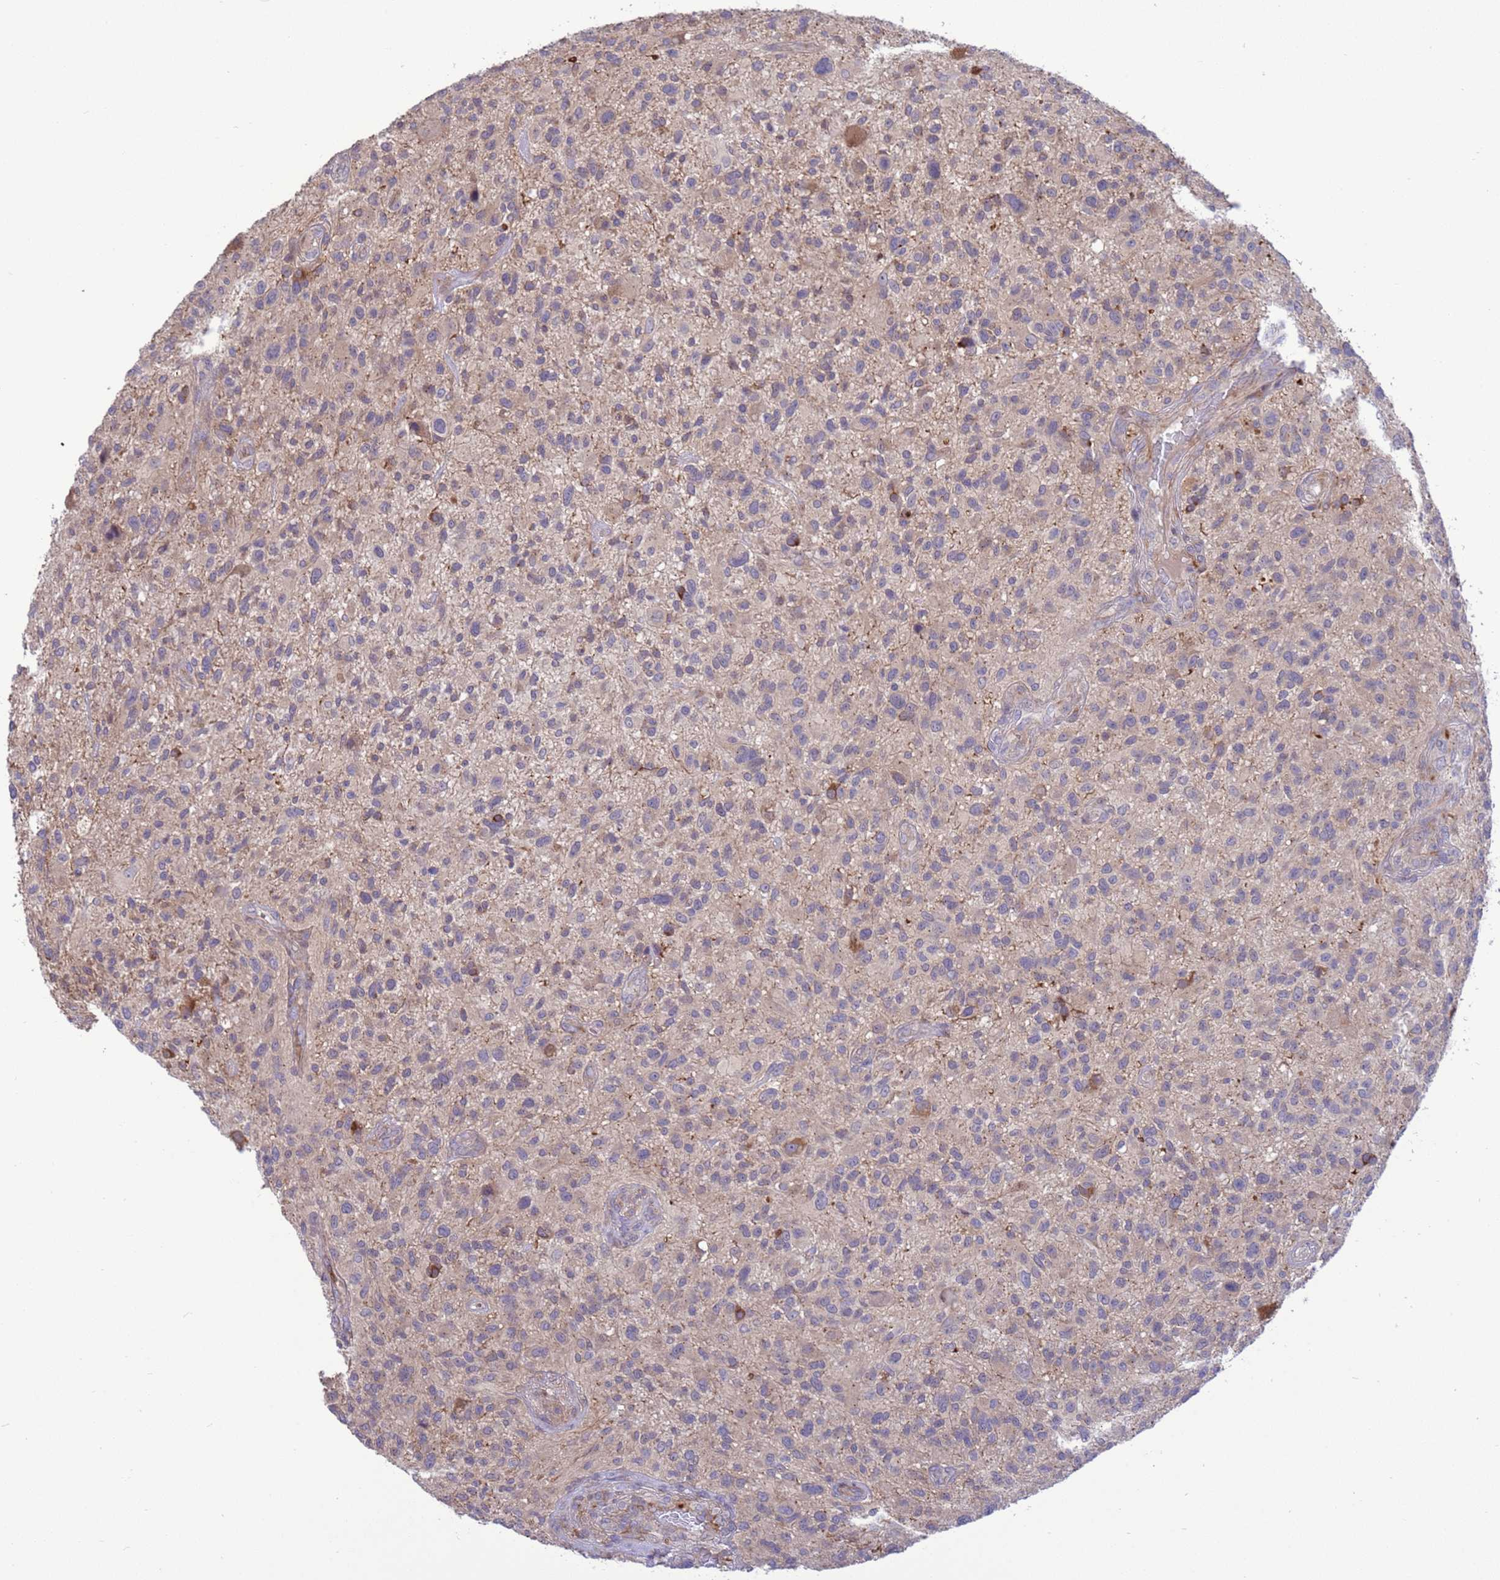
{"staining": {"intensity": "negative", "quantity": "none", "location": "none"}, "tissue": "glioma", "cell_type": "Tumor cells", "image_type": "cancer", "snomed": [{"axis": "morphology", "description": "Glioma, malignant, High grade"}, {"axis": "topography", "description": "Brain"}], "caption": "This is a image of immunohistochemistry (IHC) staining of high-grade glioma (malignant), which shows no staining in tumor cells.", "gene": "GJA10", "patient": {"sex": "male", "age": 47}}